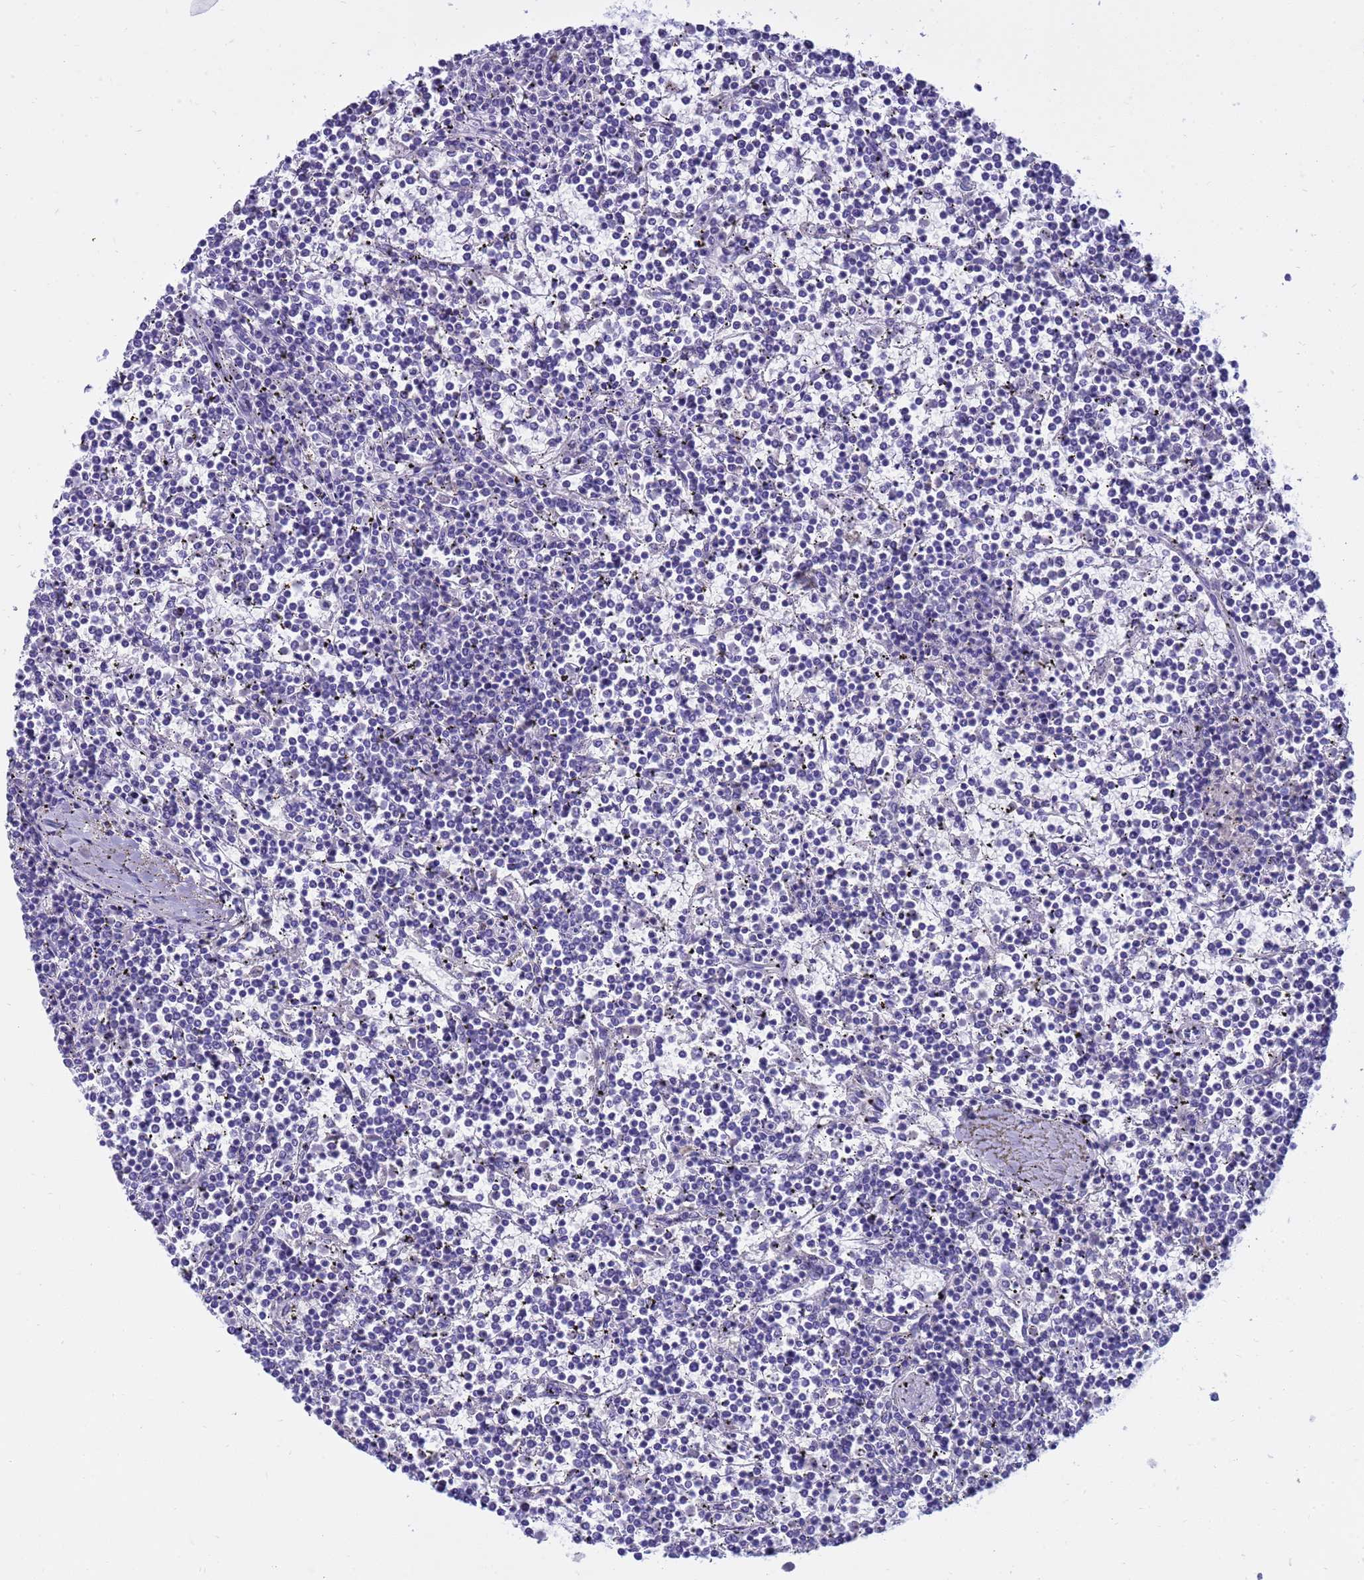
{"staining": {"intensity": "negative", "quantity": "none", "location": "none"}, "tissue": "lymphoma", "cell_type": "Tumor cells", "image_type": "cancer", "snomed": [{"axis": "morphology", "description": "Malignant lymphoma, non-Hodgkin's type, Low grade"}, {"axis": "topography", "description": "Spleen"}], "caption": "There is no significant positivity in tumor cells of lymphoma.", "gene": "SYCN", "patient": {"sex": "female", "age": 19}}